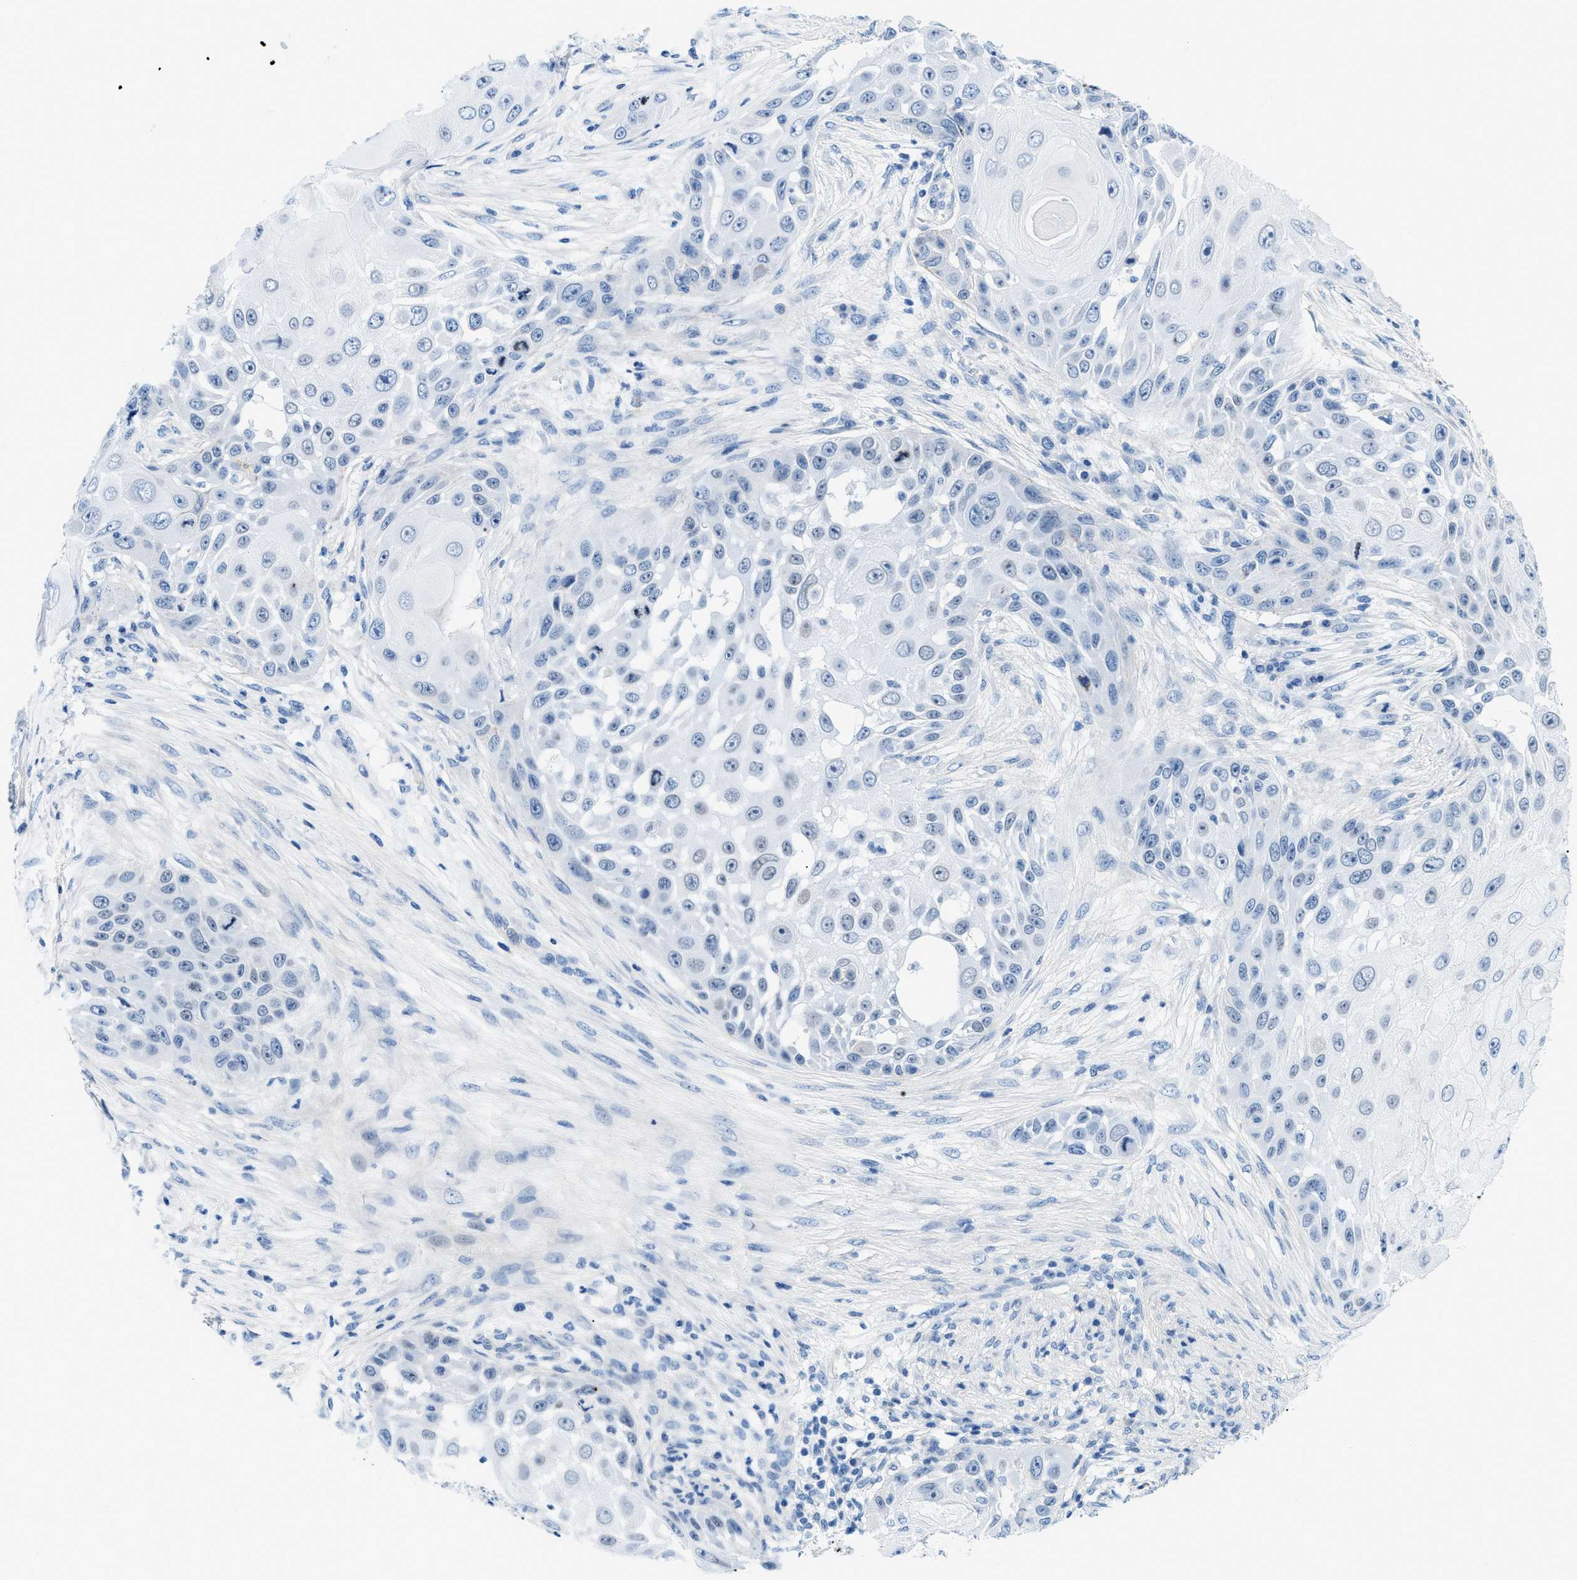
{"staining": {"intensity": "negative", "quantity": "none", "location": "none"}, "tissue": "skin cancer", "cell_type": "Tumor cells", "image_type": "cancer", "snomed": [{"axis": "morphology", "description": "Squamous cell carcinoma, NOS"}, {"axis": "topography", "description": "Skin"}], "caption": "Squamous cell carcinoma (skin) was stained to show a protein in brown. There is no significant staining in tumor cells.", "gene": "FDCSP", "patient": {"sex": "female", "age": 44}}